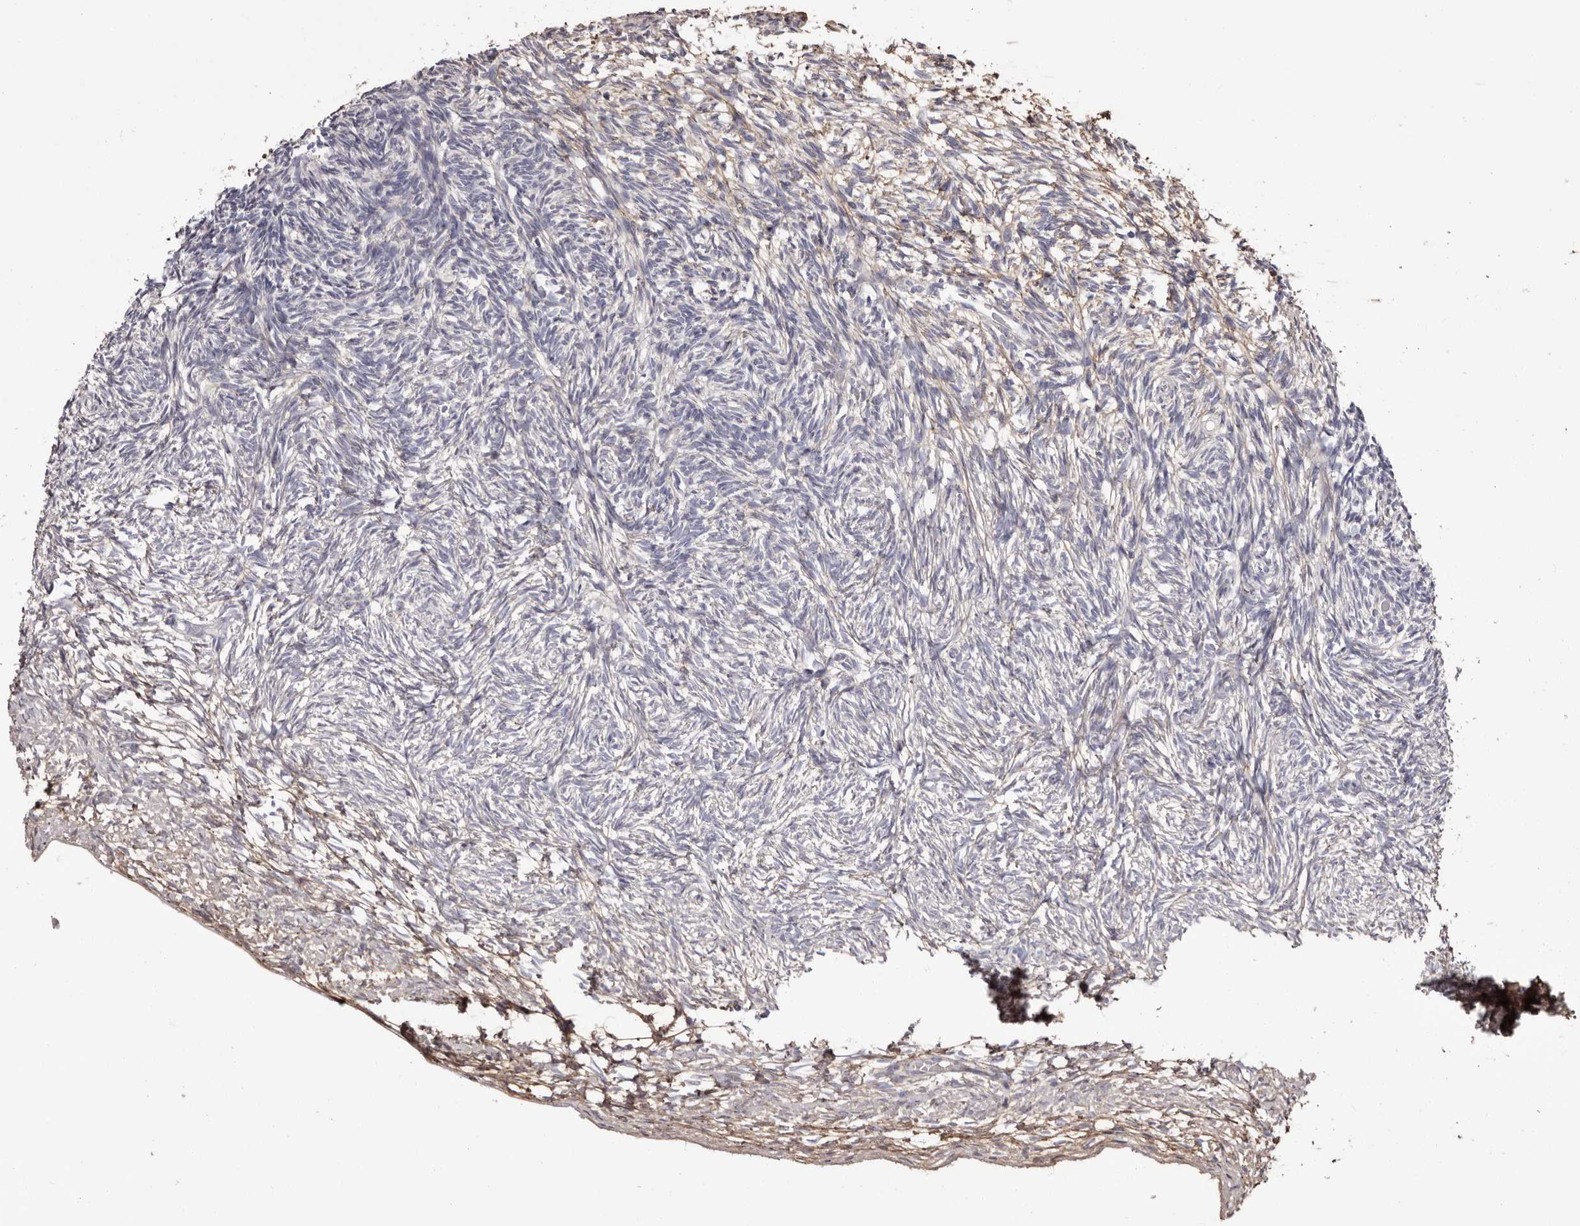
{"staining": {"intensity": "negative", "quantity": "none", "location": "none"}, "tissue": "ovary", "cell_type": "Follicle cells", "image_type": "normal", "snomed": [{"axis": "morphology", "description": "Normal tissue, NOS"}, {"axis": "topography", "description": "Ovary"}], "caption": "DAB immunohistochemical staining of normal ovary shows no significant expression in follicle cells. (DAB immunohistochemistry (IHC) visualized using brightfield microscopy, high magnification).", "gene": "COL6A1", "patient": {"sex": "female", "age": 34}}